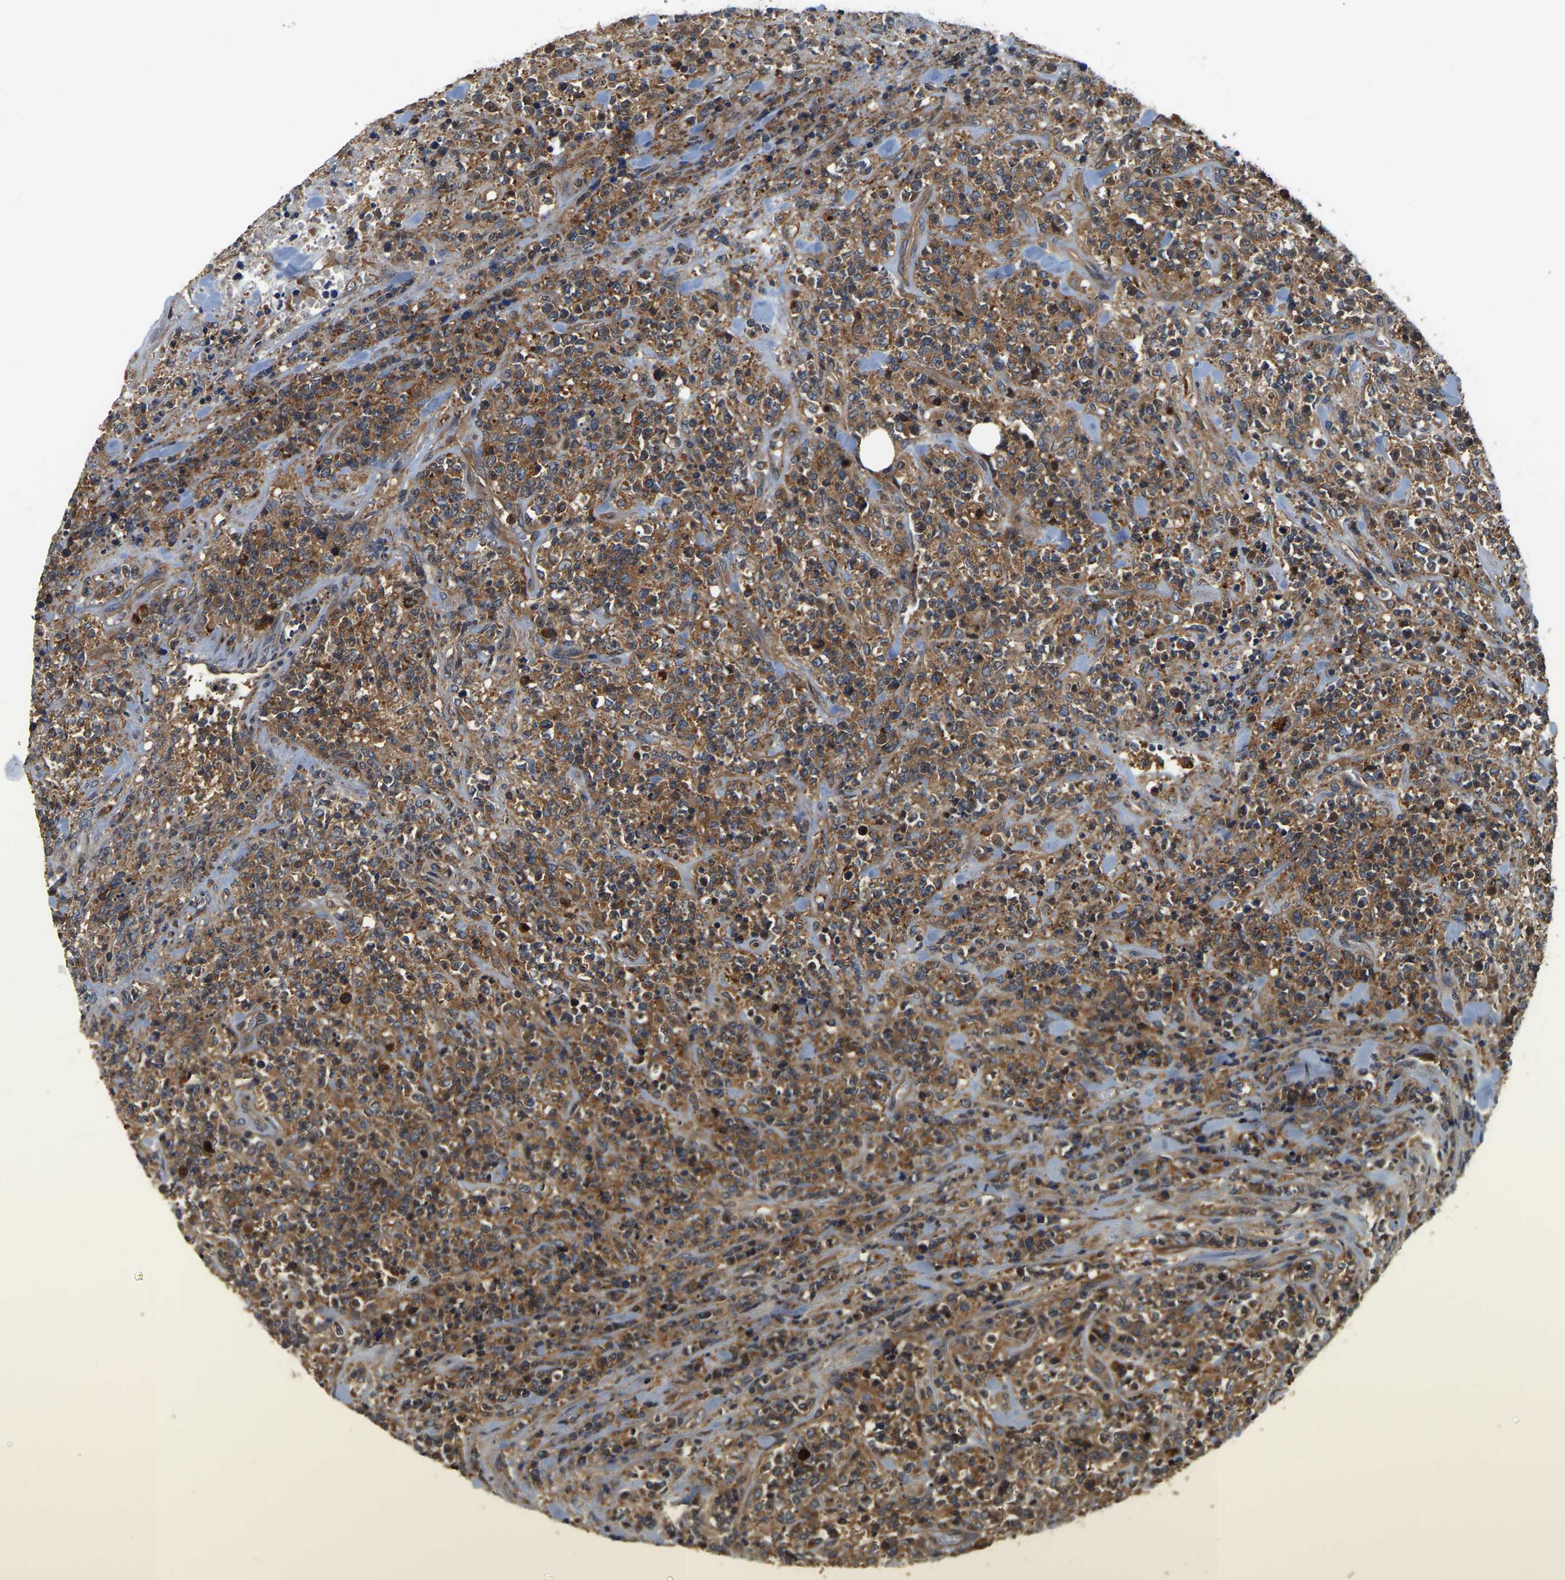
{"staining": {"intensity": "strong", "quantity": ">75%", "location": "cytoplasmic/membranous"}, "tissue": "lymphoma", "cell_type": "Tumor cells", "image_type": "cancer", "snomed": [{"axis": "morphology", "description": "Malignant lymphoma, non-Hodgkin's type, High grade"}, {"axis": "topography", "description": "Soft tissue"}], "caption": "This is a photomicrograph of immunohistochemistry staining of malignant lymphoma, non-Hodgkin's type (high-grade), which shows strong positivity in the cytoplasmic/membranous of tumor cells.", "gene": "GARS1", "patient": {"sex": "male", "age": 18}}